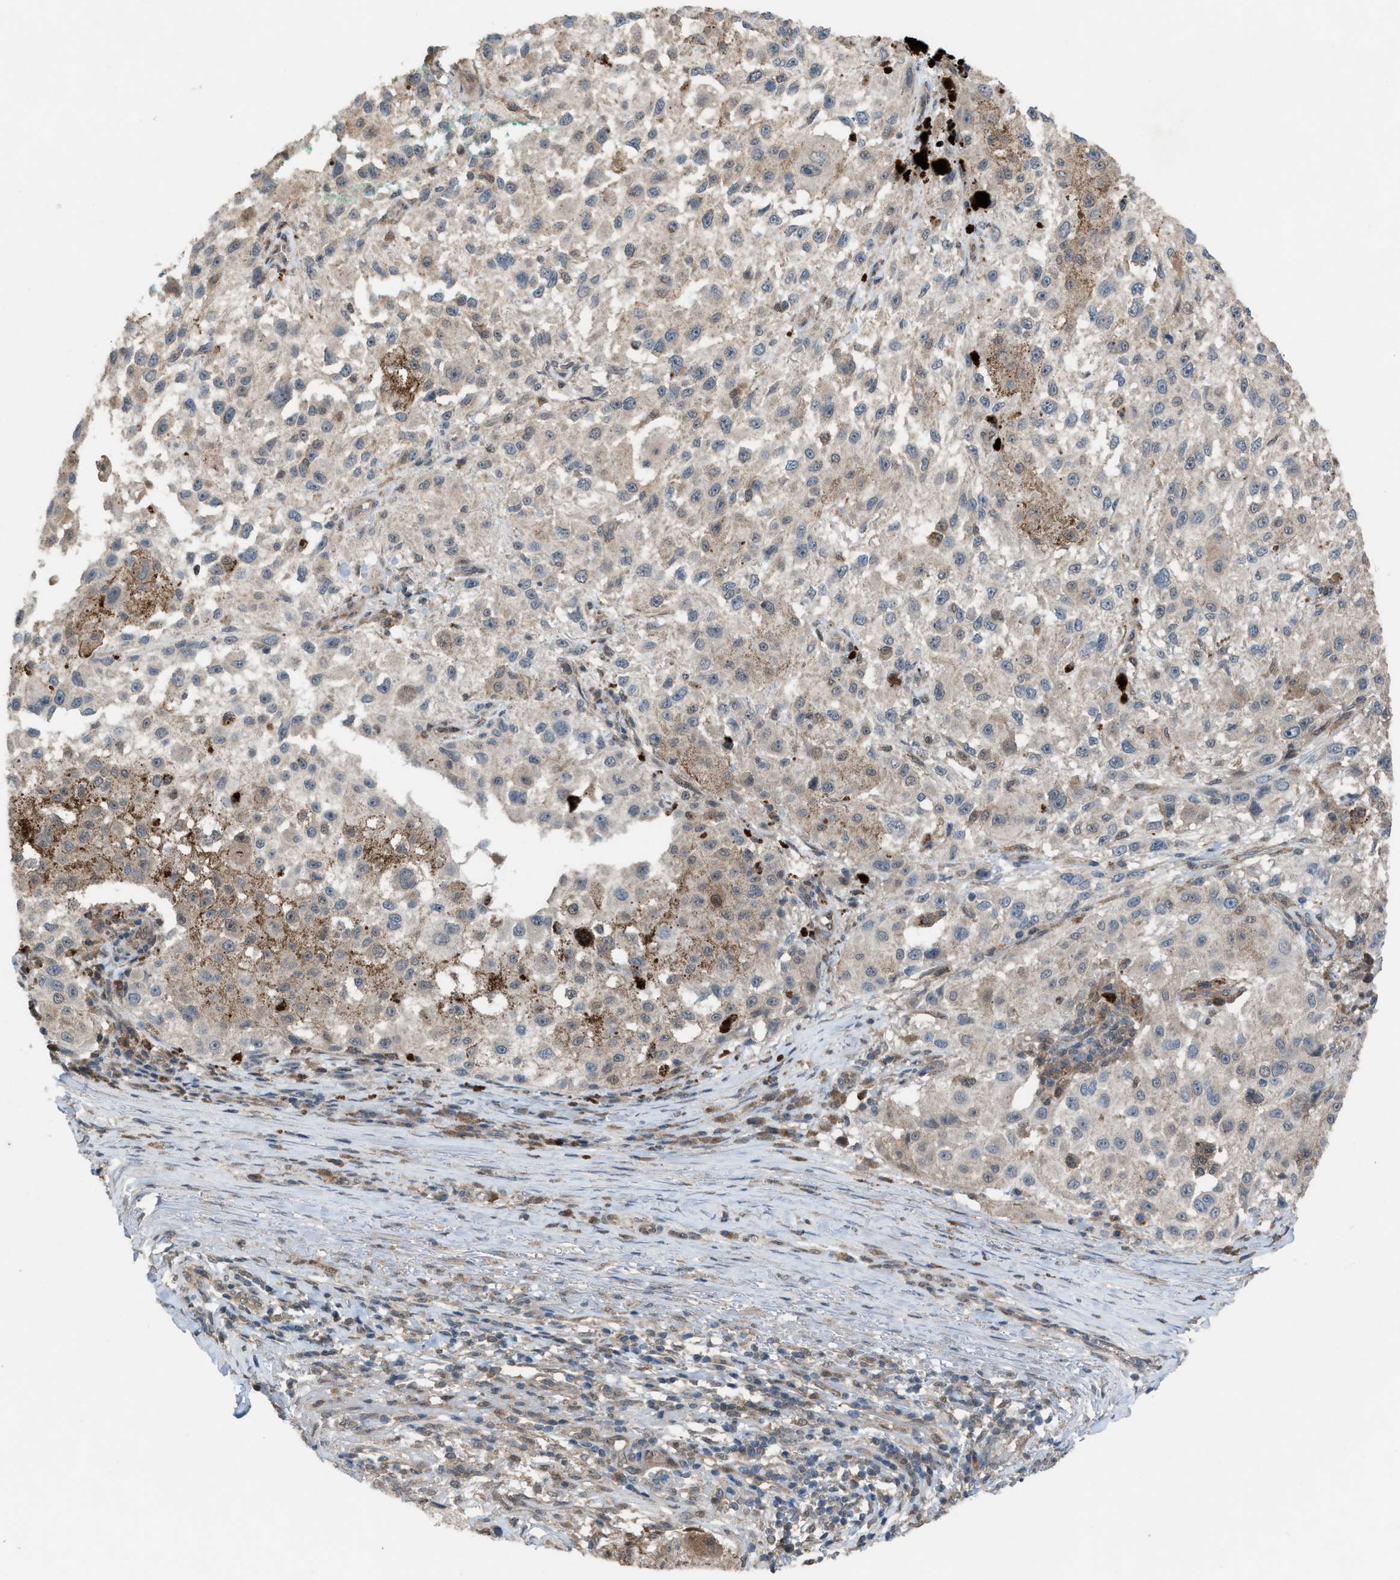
{"staining": {"intensity": "weak", "quantity": "<25%", "location": "cytoplasmic/membranous"}, "tissue": "melanoma", "cell_type": "Tumor cells", "image_type": "cancer", "snomed": [{"axis": "morphology", "description": "Necrosis, NOS"}, {"axis": "morphology", "description": "Malignant melanoma, NOS"}, {"axis": "topography", "description": "Skin"}], "caption": "This micrograph is of malignant melanoma stained with immunohistochemistry to label a protein in brown with the nuclei are counter-stained blue. There is no positivity in tumor cells.", "gene": "PLAA", "patient": {"sex": "female", "age": 87}}